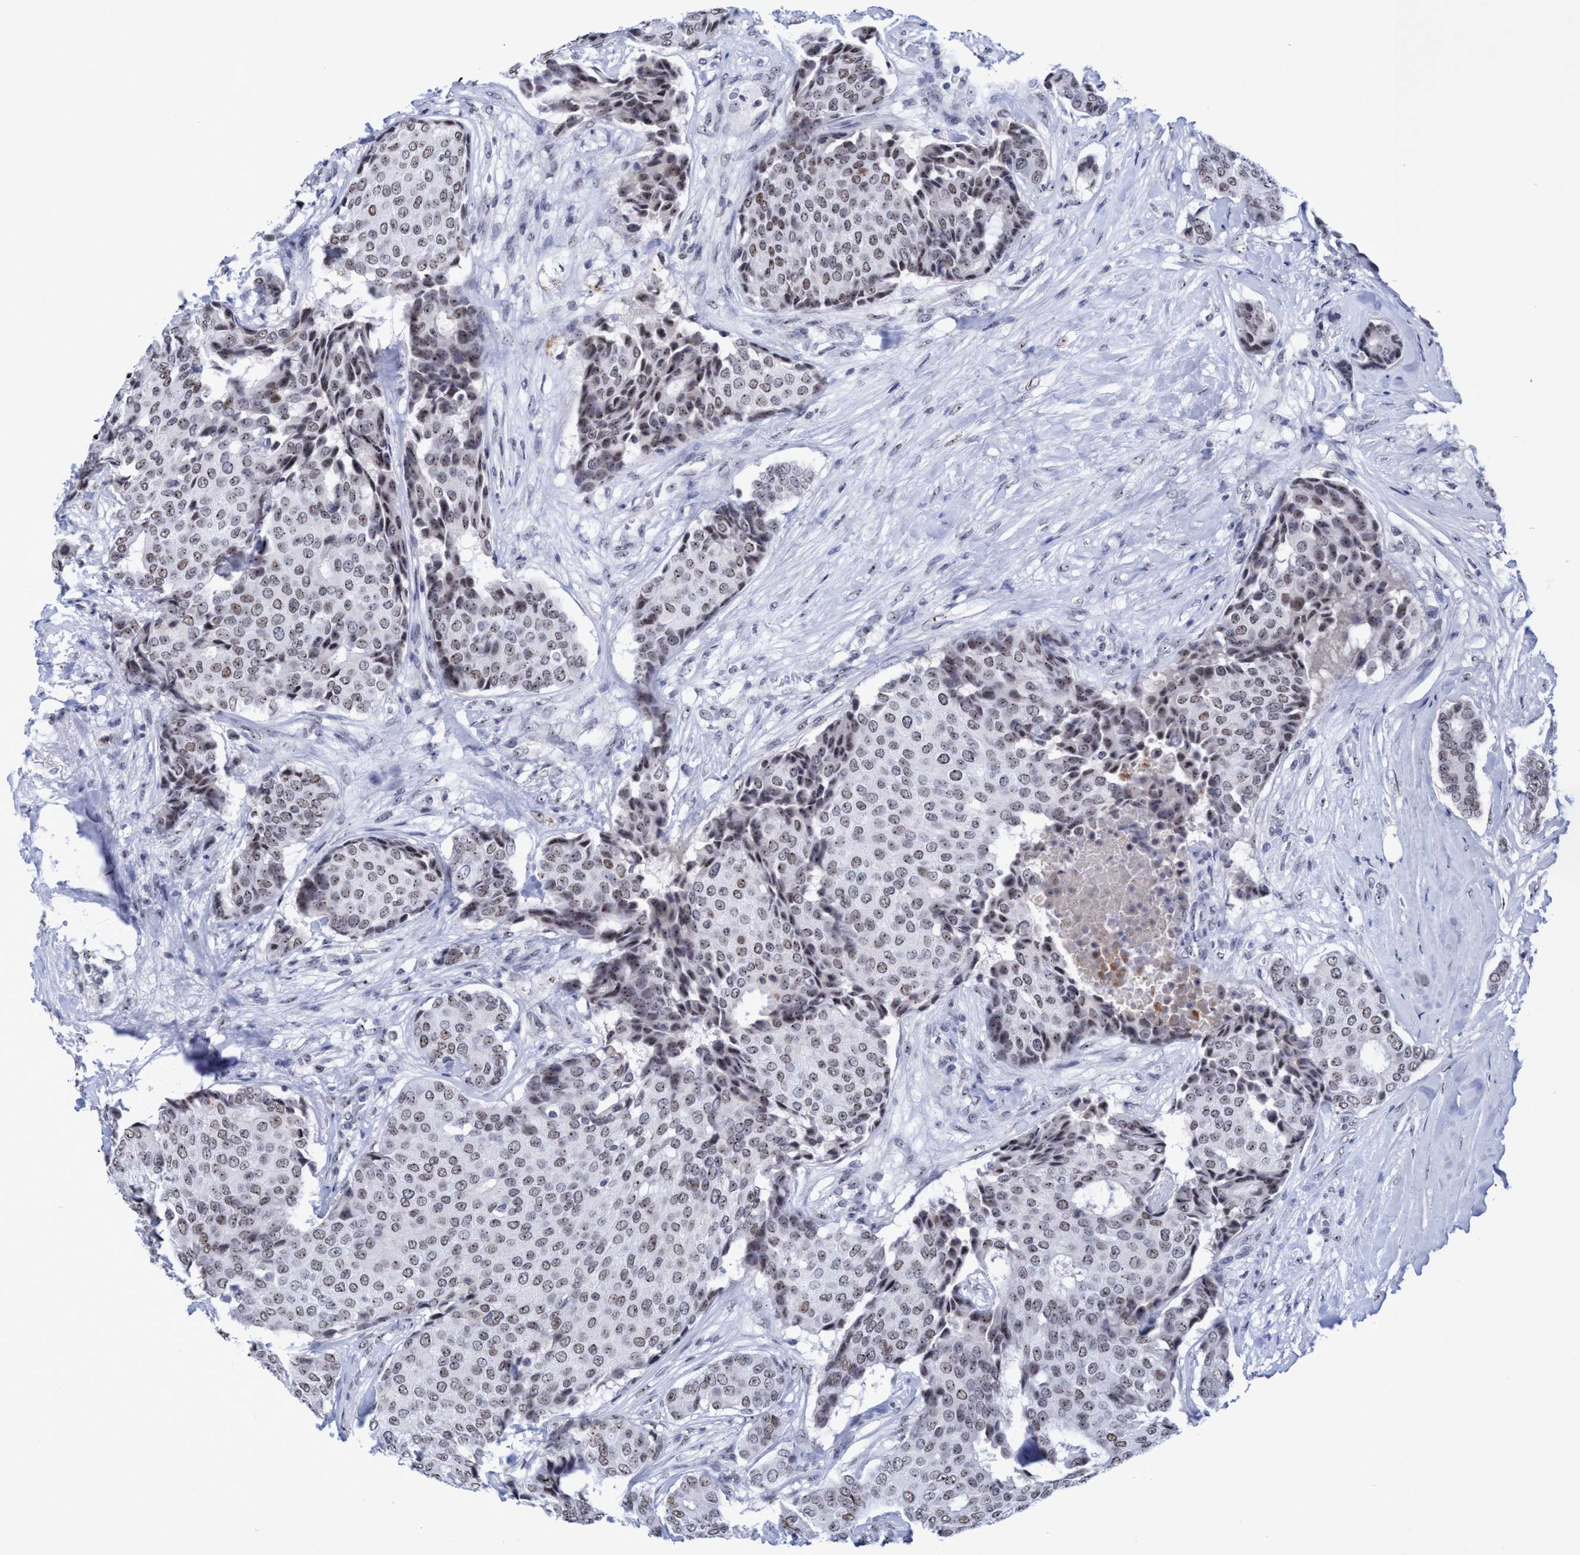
{"staining": {"intensity": "moderate", "quantity": ">75%", "location": "nuclear"}, "tissue": "breast cancer", "cell_type": "Tumor cells", "image_type": "cancer", "snomed": [{"axis": "morphology", "description": "Duct carcinoma"}, {"axis": "topography", "description": "Breast"}], "caption": "Protein staining of breast cancer (intraductal carcinoma) tissue demonstrates moderate nuclear staining in about >75% of tumor cells.", "gene": "EFCAB10", "patient": {"sex": "female", "age": 75}}